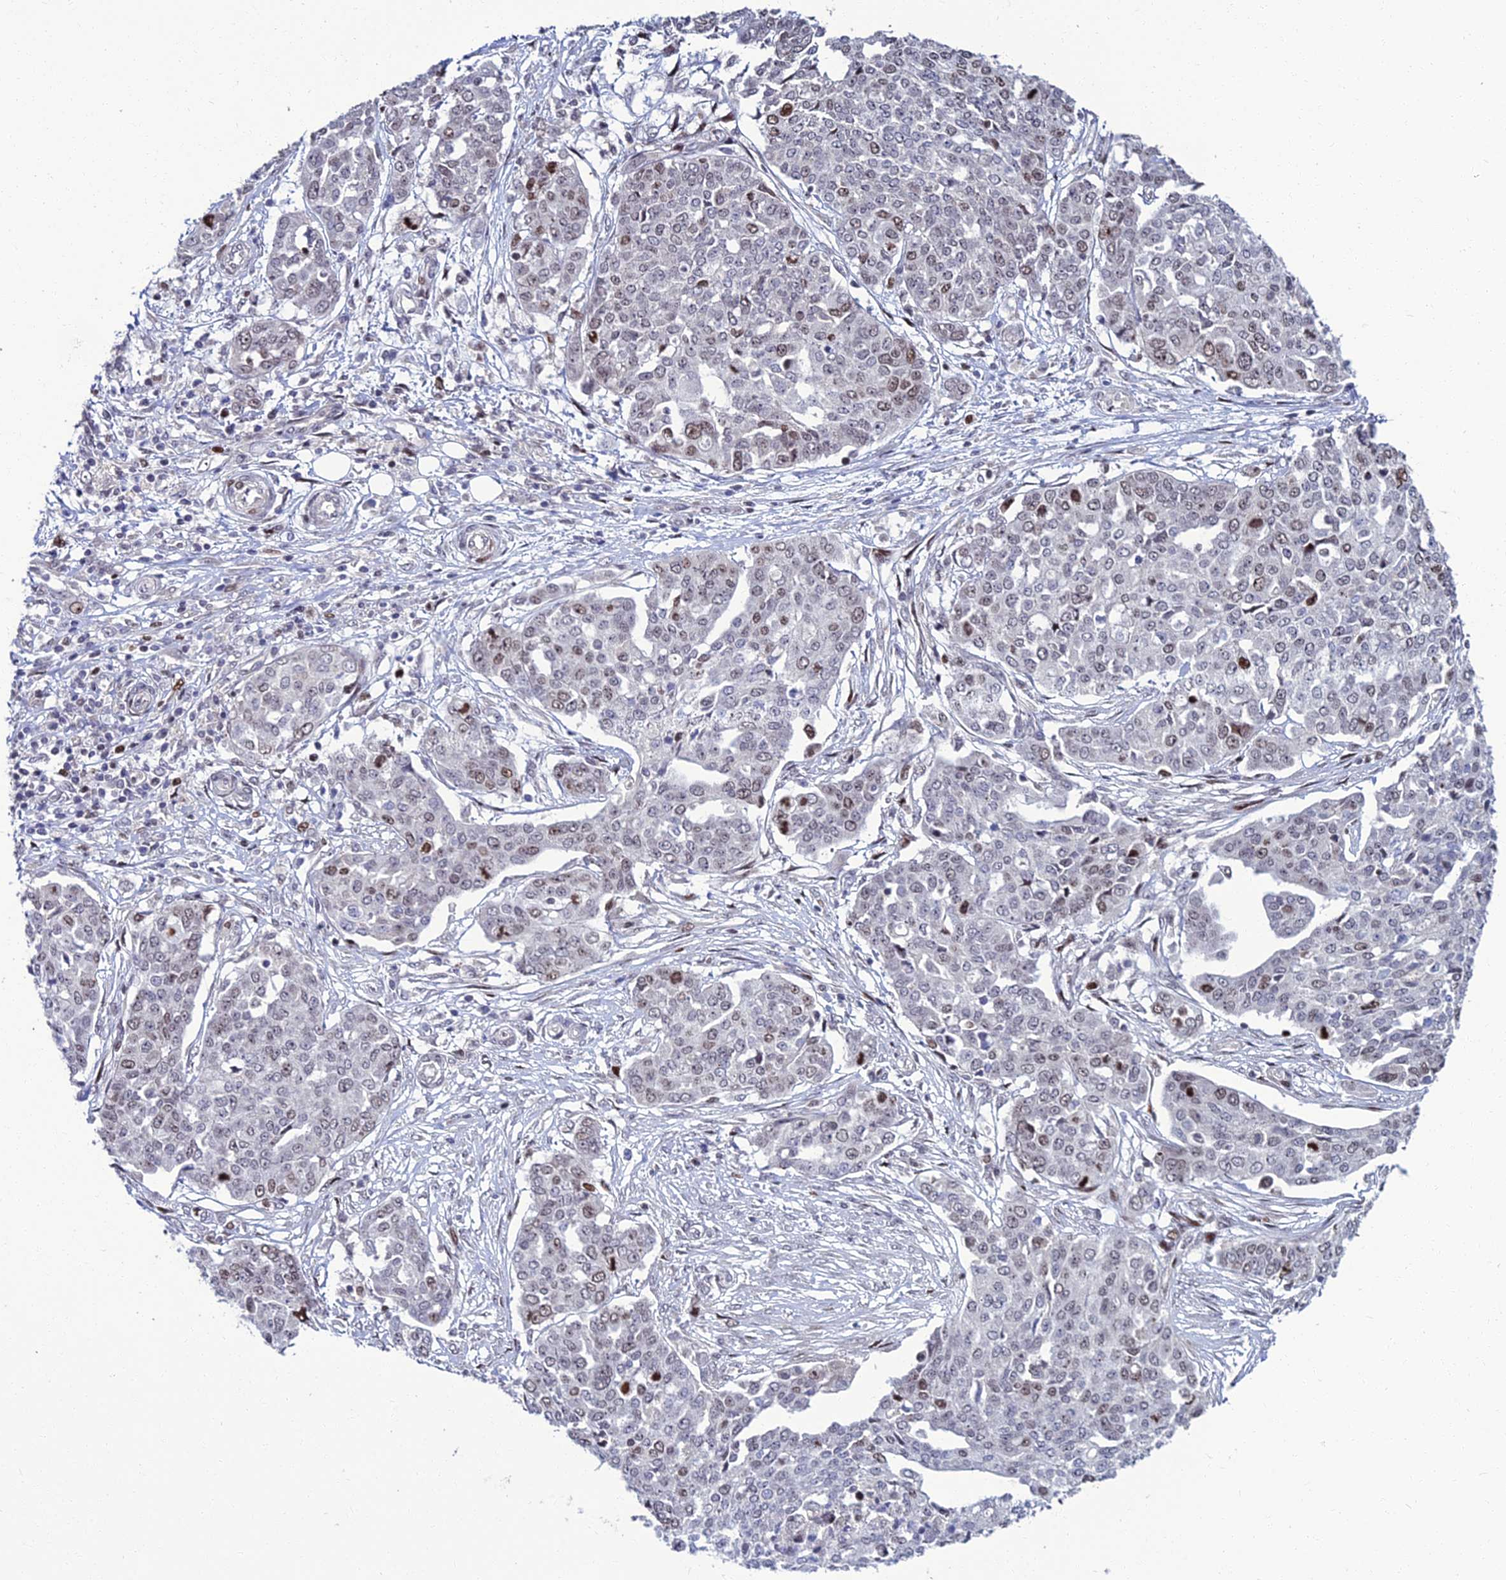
{"staining": {"intensity": "moderate", "quantity": "<25%", "location": "nuclear"}, "tissue": "ovarian cancer", "cell_type": "Tumor cells", "image_type": "cancer", "snomed": [{"axis": "morphology", "description": "Cystadenocarcinoma, serous, NOS"}, {"axis": "topography", "description": "Soft tissue"}, {"axis": "topography", "description": "Ovary"}], "caption": "Immunohistochemical staining of serous cystadenocarcinoma (ovarian) displays low levels of moderate nuclear protein expression in about <25% of tumor cells. Using DAB (brown) and hematoxylin (blue) stains, captured at high magnification using brightfield microscopy.", "gene": "TAF9B", "patient": {"sex": "female", "age": 57}}